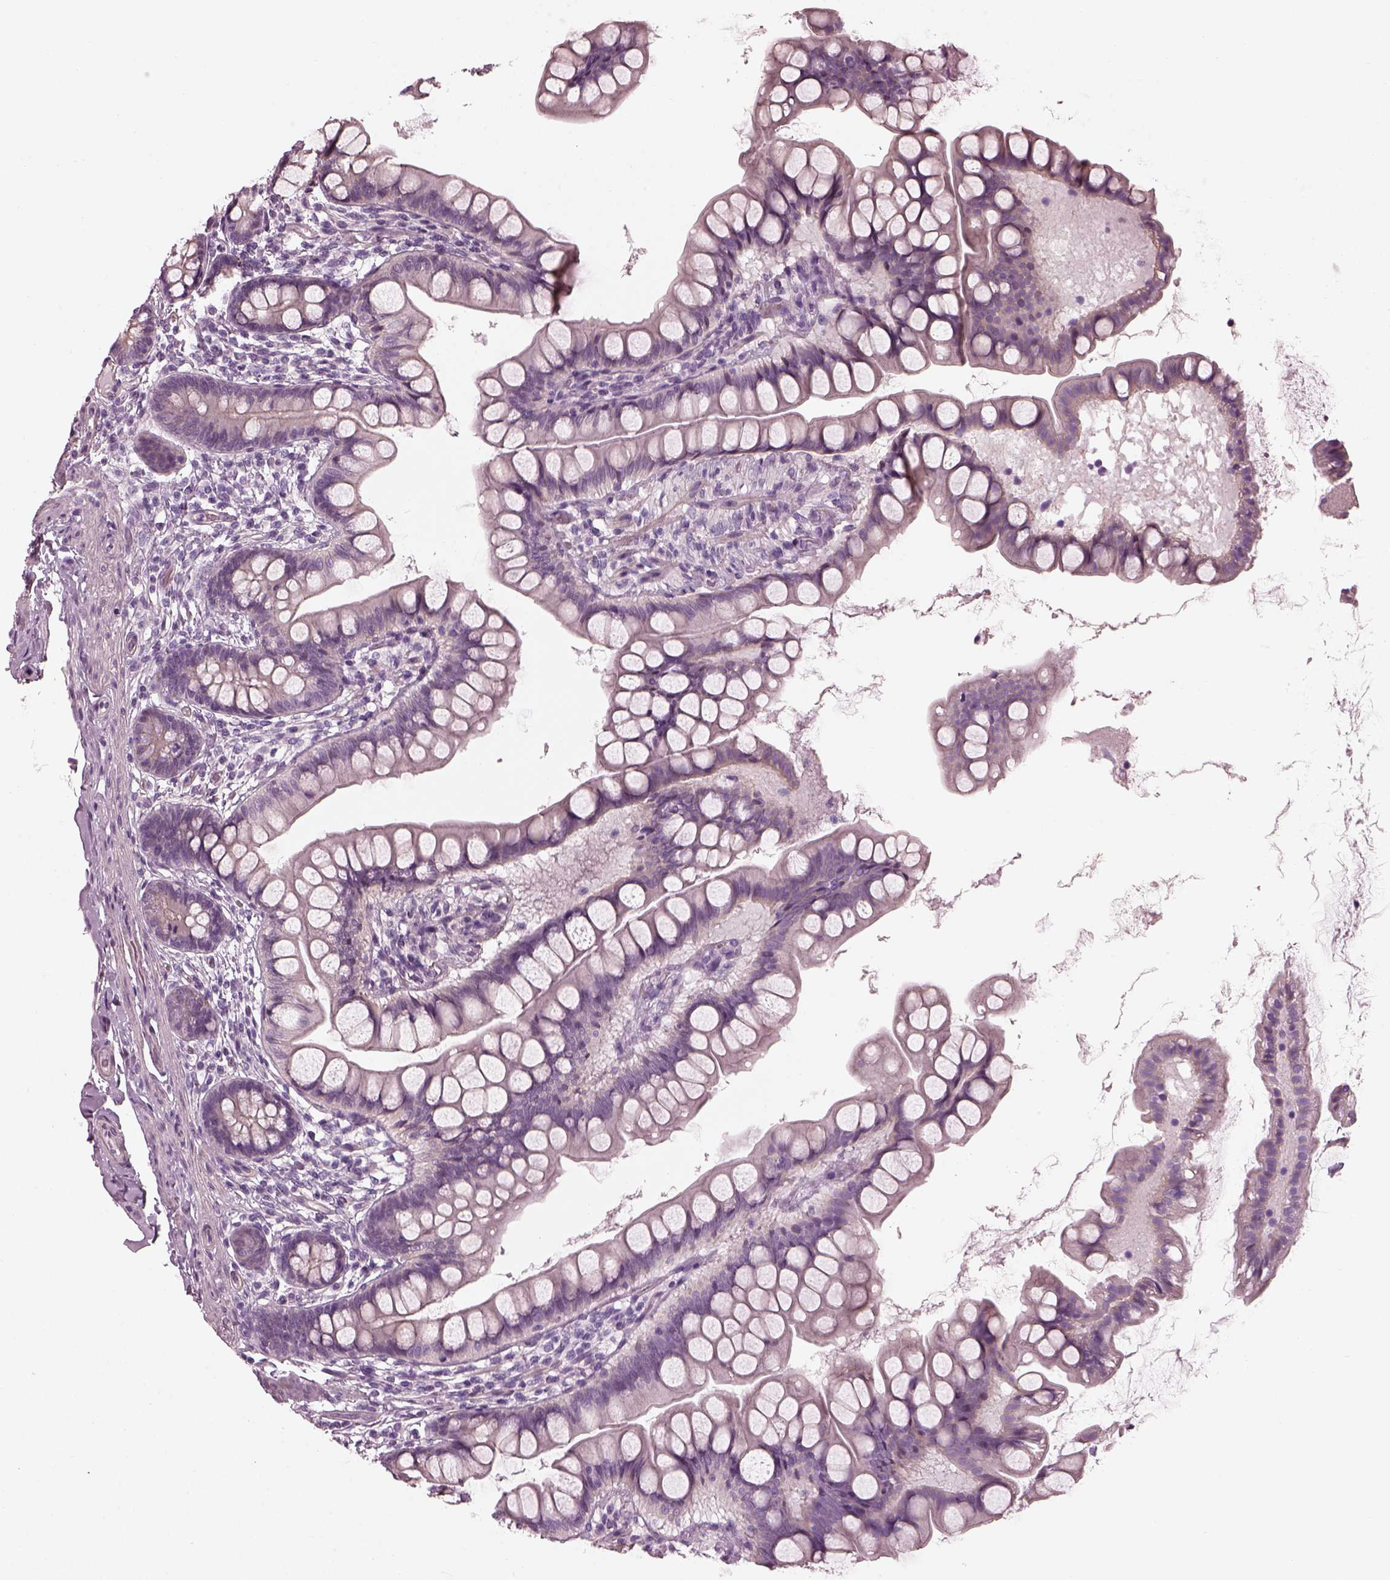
{"staining": {"intensity": "negative", "quantity": "none", "location": "none"}, "tissue": "small intestine", "cell_type": "Glandular cells", "image_type": "normal", "snomed": [{"axis": "morphology", "description": "Normal tissue, NOS"}, {"axis": "topography", "description": "Small intestine"}], "caption": "Glandular cells are negative for brown protein staining in normal small intestine.", "gene": "BFSP1", "patient": {"sex": "male", "age": 70}}